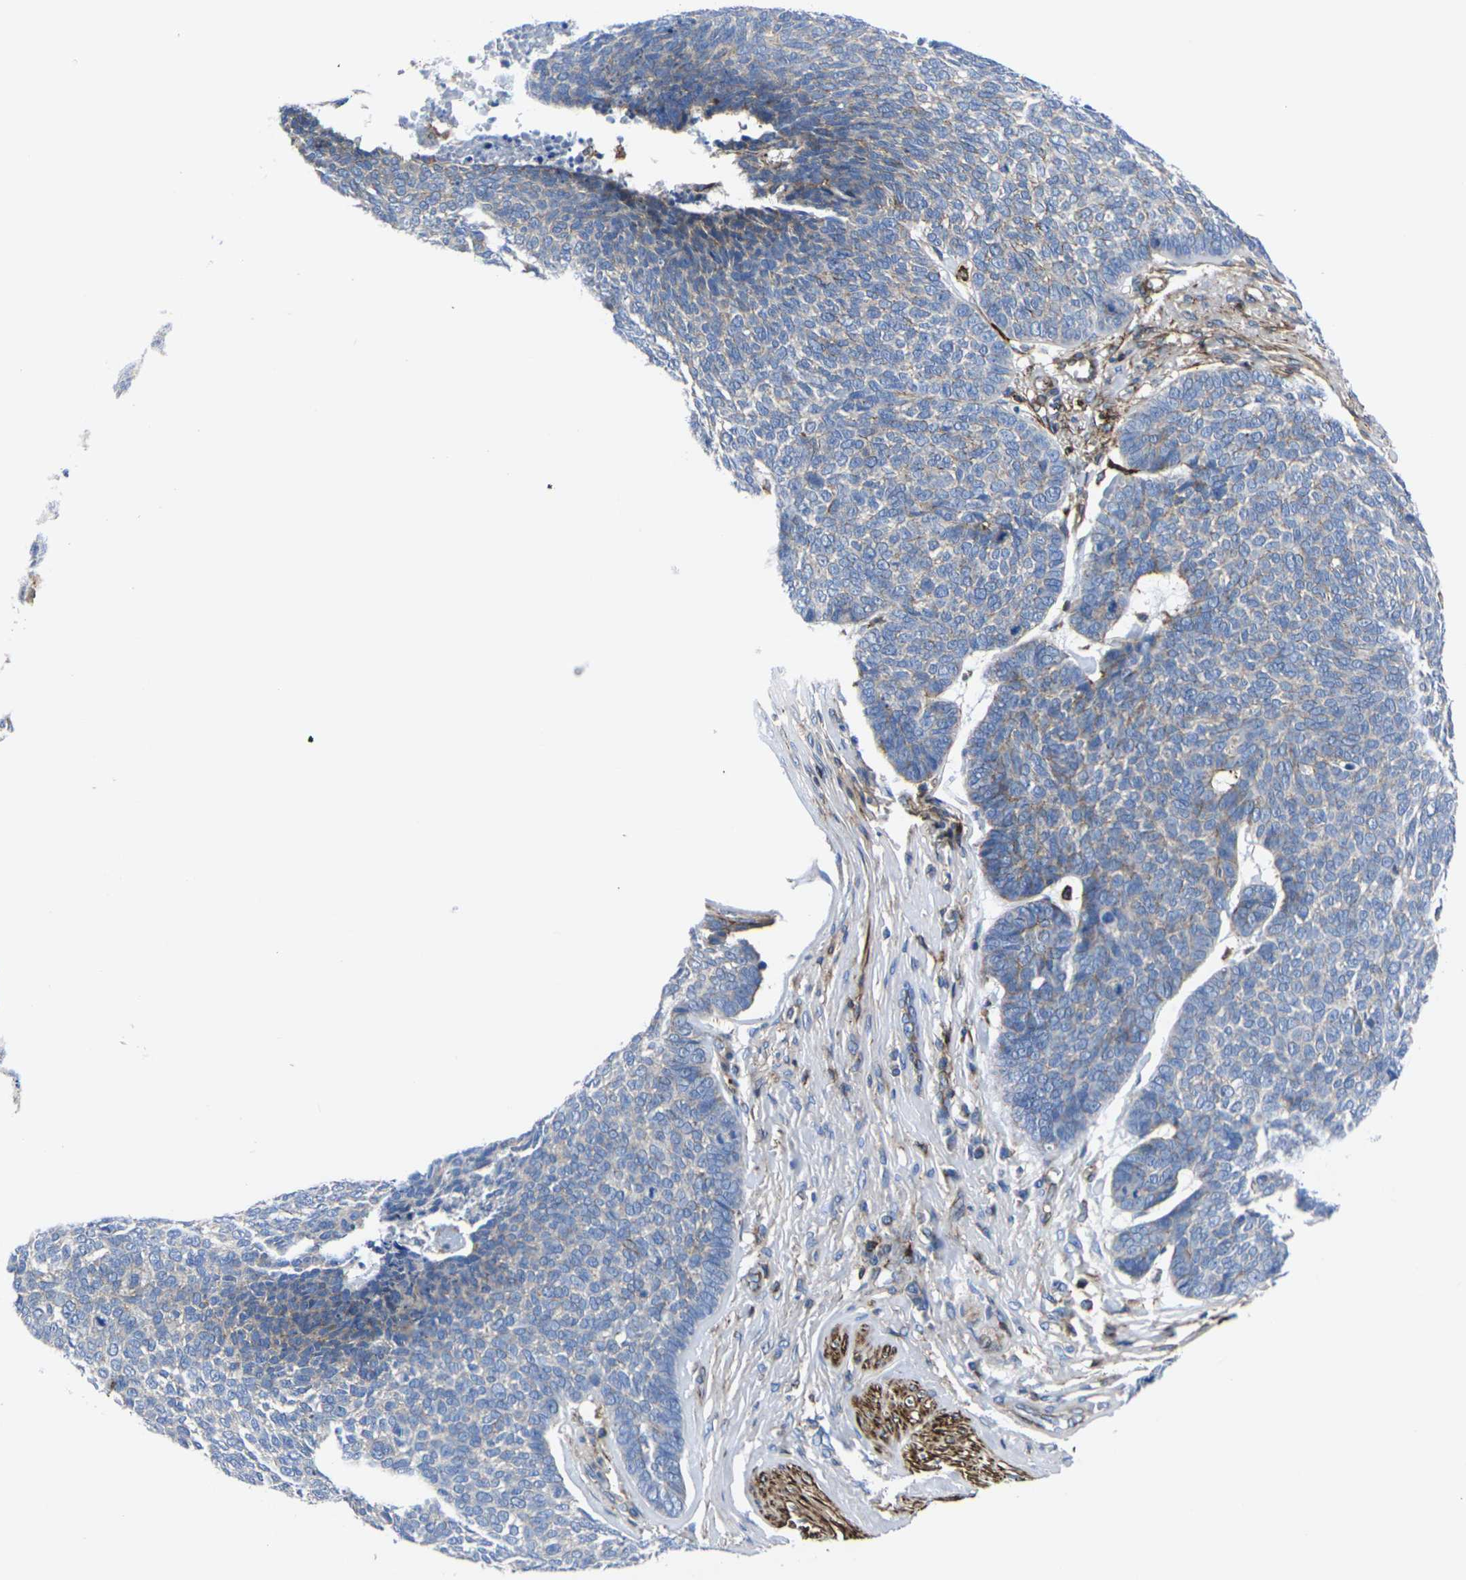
{"staining": {"intensity": "weak", "quantity": "<25%", "location": "cytoplasmic/membranous"}, "tissue": "skin cancer", "cell_type": "Tumor cells", "image_type": "cancer", "snomed": [{"axis": "morphology", "description": "Basal cell carcinoma"}, {"axis": "topography", "description": "Skin"}], "caption": "DAB (3,3'-diaminobenzidine) immunohistochemical staining of human skin cancer shows no significant expression in tumor cells. (Brightfield microscopy of DAB (3,3'-diaminobenzidine) immunohistochemistry at high magnification).", "gene": "GPR4", "patient": {"sex": "male", "age": 84}}